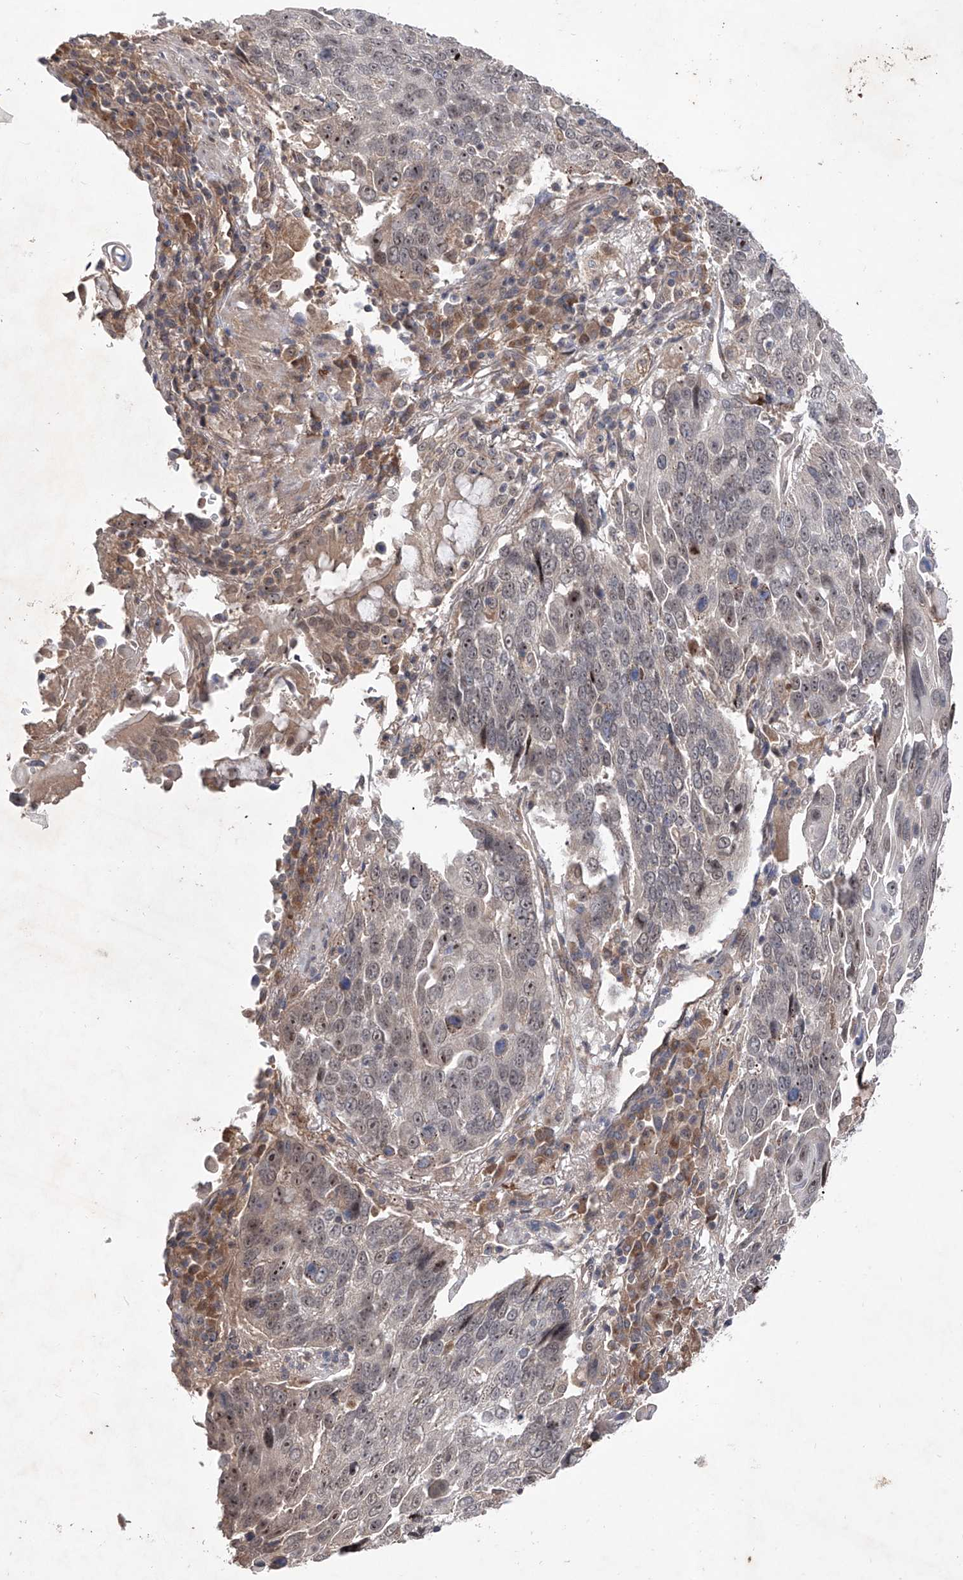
{"staining": {"intensity": "moderate", "quantity": "<25%", "location": "nuclear"}, "tissue": "lung cancer", "cell_type": "Tumor cells", "image_type": "cancer", "snomed": [{"axis": "morphology", "description": "Squamous cell carcinoma, NOS"}, {"axis": "topography", "description": "Lung"}], "caption": "DAB immunohistochemical staining of human lung squamous cell carcinoma displays moderate nuclear protein expression in approximately <25% of tumor cells.", "gene": "FAM135A", "patient": {"sex": "male", "age": 66}}